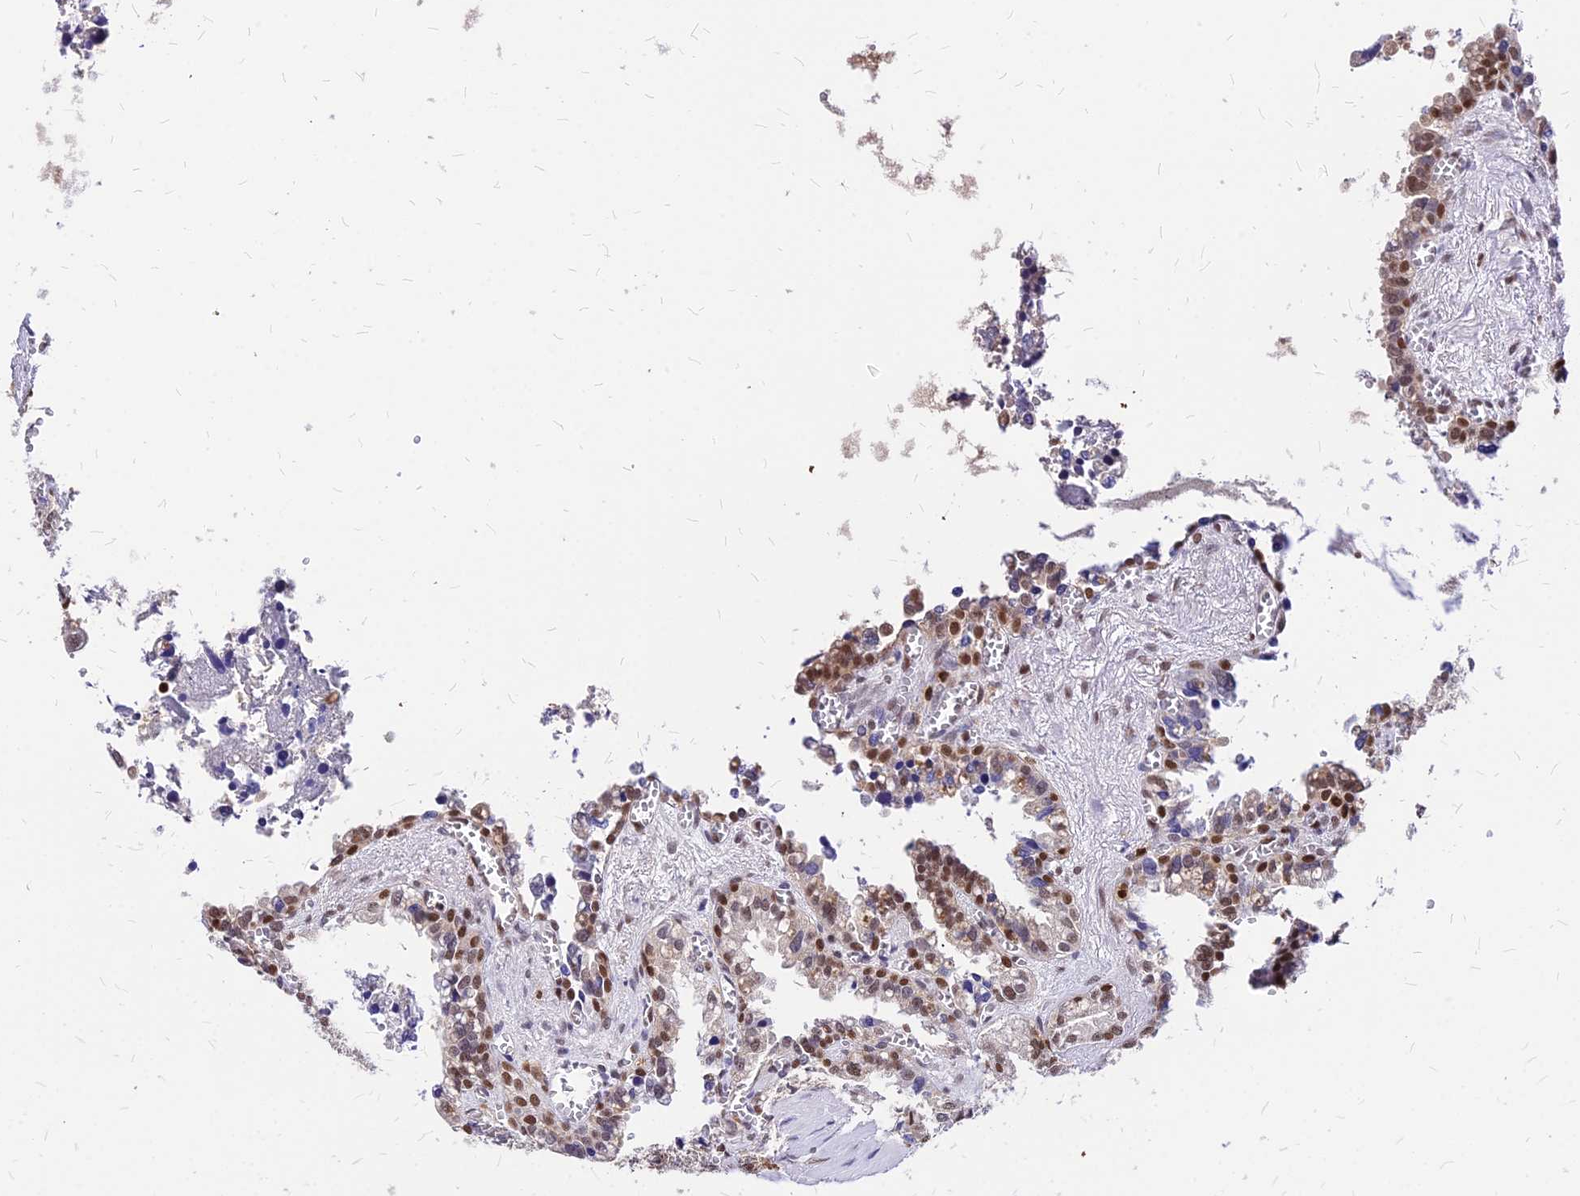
{"staining": {"intensity": "moderate", "quantity": ">75%", "location": "nuclear"}, "tissue": "seminal vesicle", "cell_type": "Glandular cells", "image_type": "normal", "snomed": [{"axis": "morphology", "description": "Normal tissue, NOS"}, {"axis": "topography", "description": "Prostate"}, {"axis": "topography", "description": "Seminal veicle"}], "caption": "Immunohistochemistry (IHC) micrograph of normal seminal vesicle: human seminal vesicle stained using immunohistochemistry exhibits medium levels of moderate protein expression localized specifically in the nuclear of glandular cells, appearing as a nuclear brown color.", "gene": "PAXX", "patient": {"sex": "male", "age": 51}}